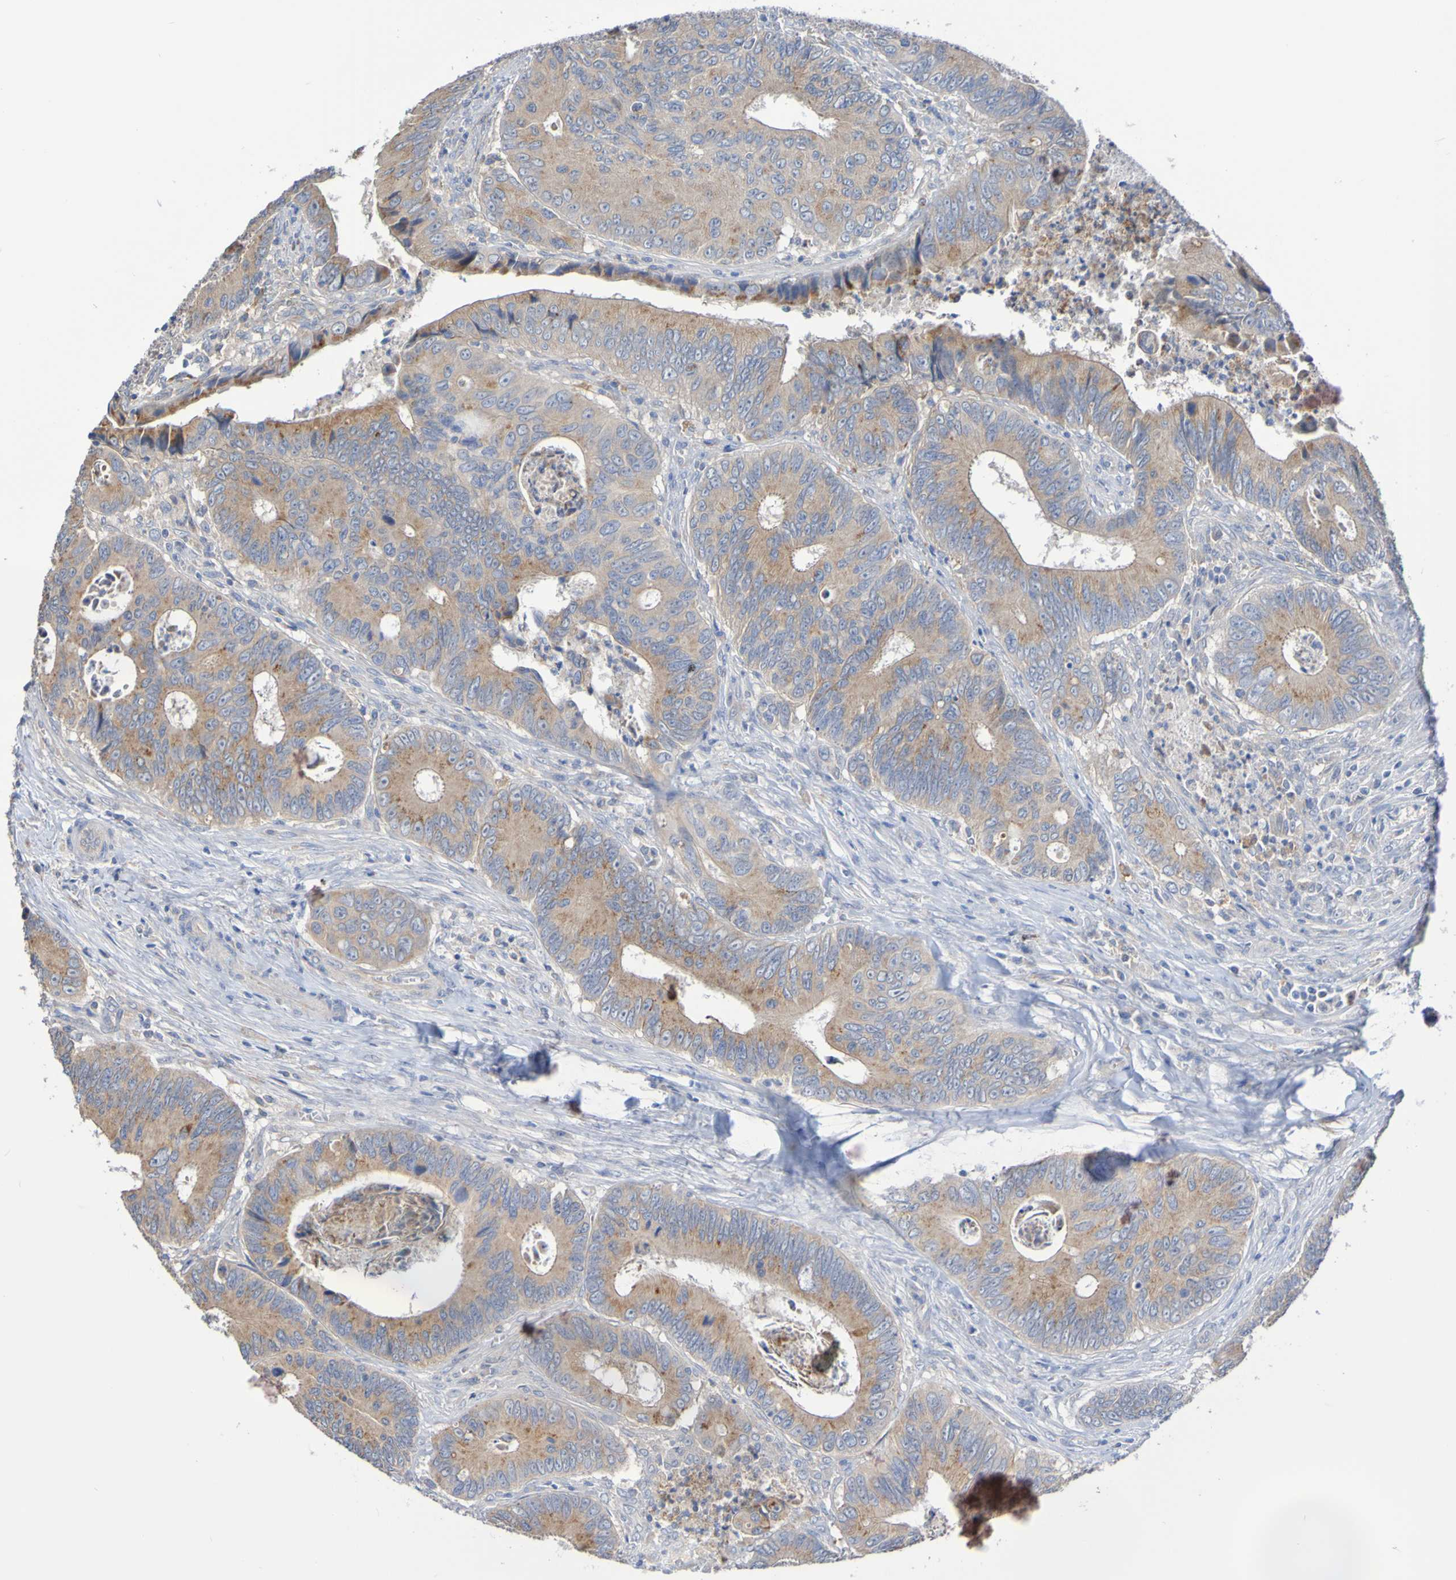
{"staining": {"intensity": "moderate", "quantity": ">75%", "location": "cytoplasmic/membranous"}, "tissue": "colorectal cancer", "cell_type": "Tumor cells", "image_type": "cancer", "snomed": [{"axis": "morphology", "description": "Inflammation, NOS"}, {"axis": "morphology", "description": "Adenocarcinoma, NOS"}, {"axis": "topography", "description": "Colon"}], "caption": "Human colorectal cancer (adenocarcinoma) stained for a protein (brown) reveals moderate cytoplasmic/membranous positive positivity in approximately >75% of tumor cells.", "gene": "PHYH", "patient": {"sex": "male", "age": 72}}